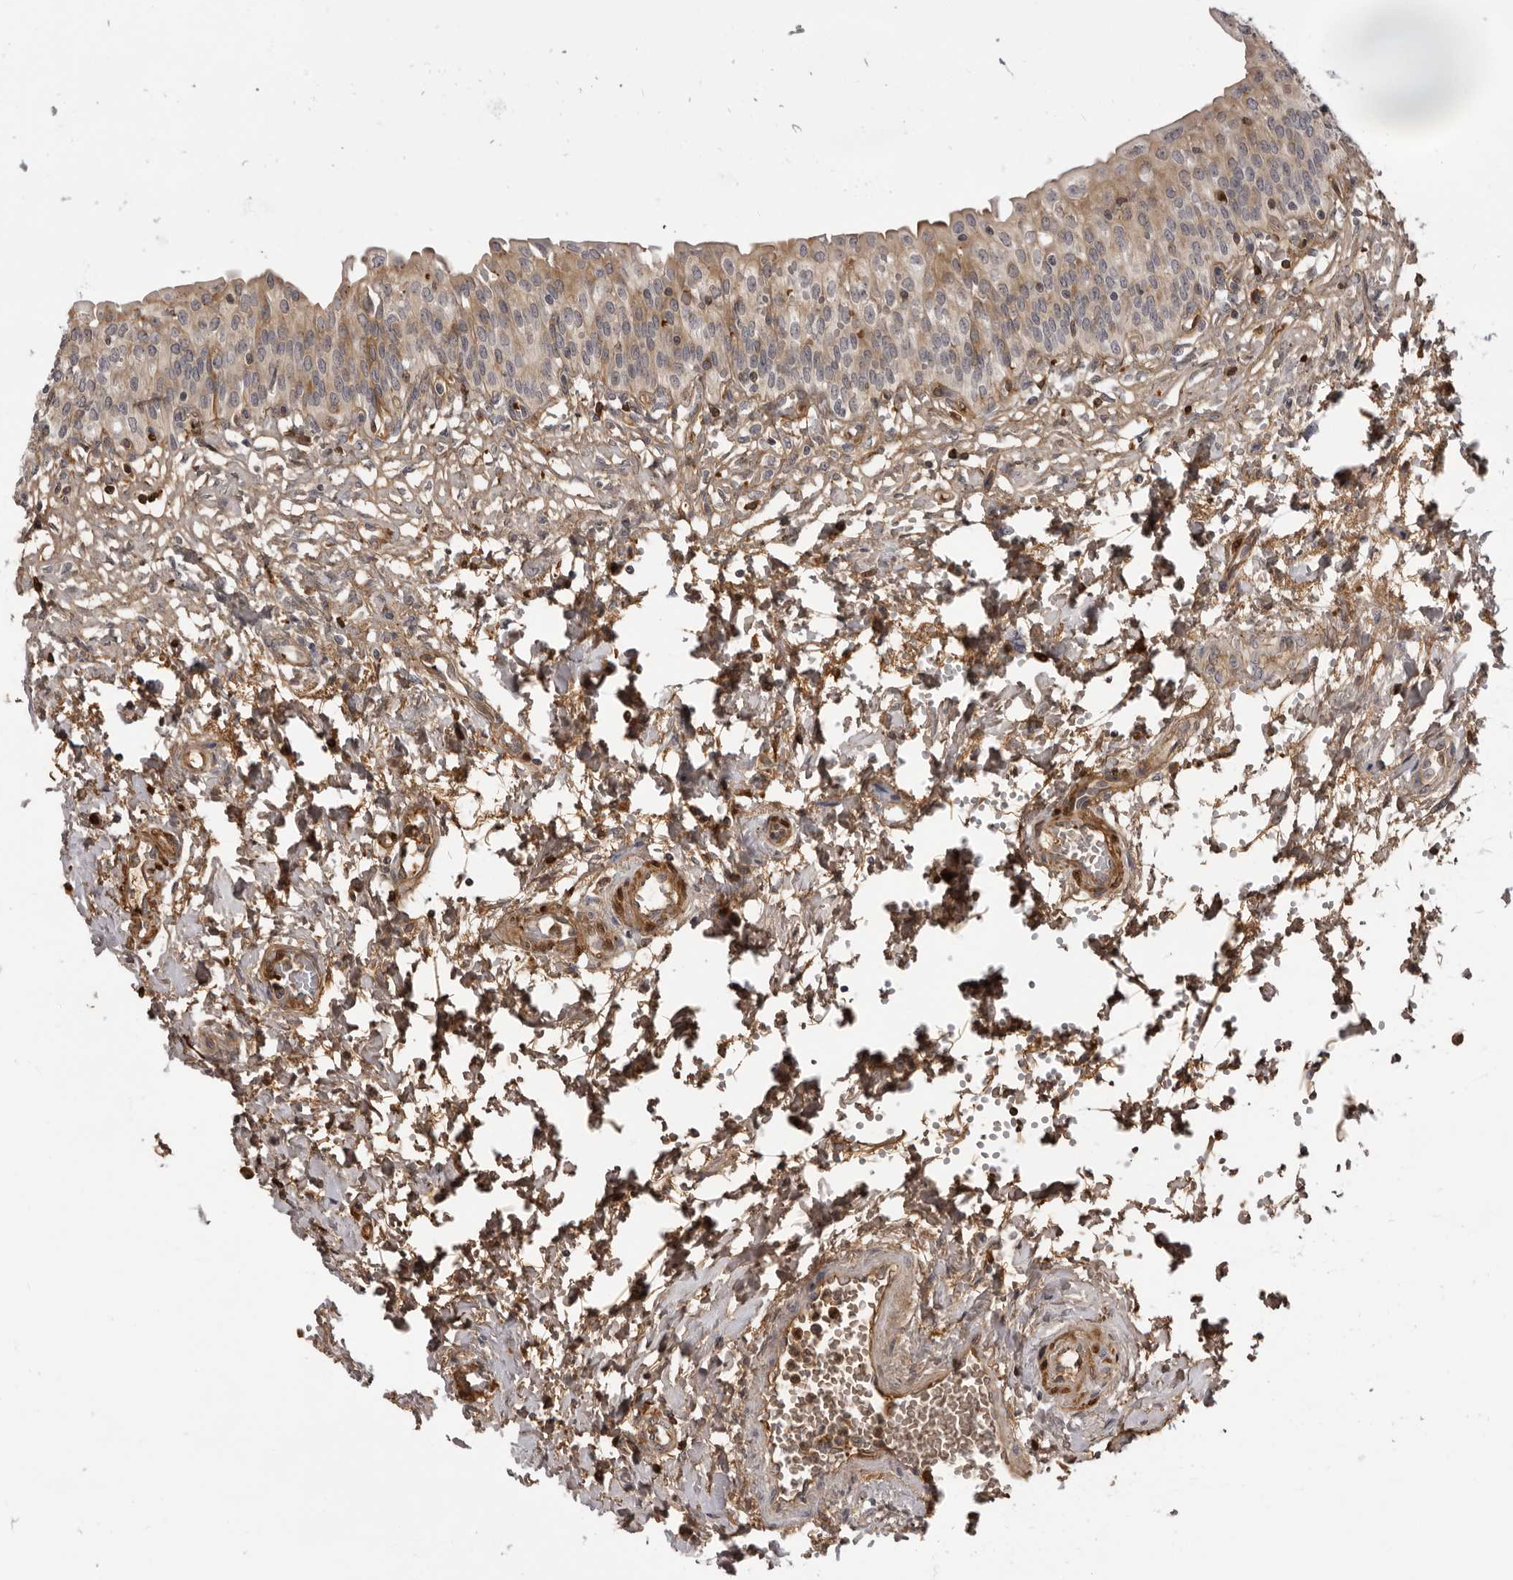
{"staining": {"intensity": "moderate", "quantity": "25%-75%", "location": "cytoplasmic/membranous"}, "tissue": "urinary bladder", "cell_type": "Urothelial cells", "image_type": "normal", "snomed": [{"axis": "morphology", "description": "Normal tissue, NOS"}, {"axis": "topography", "description": "Urinary bladder"}], "caption": "There is medium levels of moderate cytoplasmic/membranous positivity in urothelial cells of unremarkable urinary bladder, as demonstrated by immunohistochemical staining (brown color).", "gene": "PLEKHF2", "patient": {"sex": "male", "age": 55}}